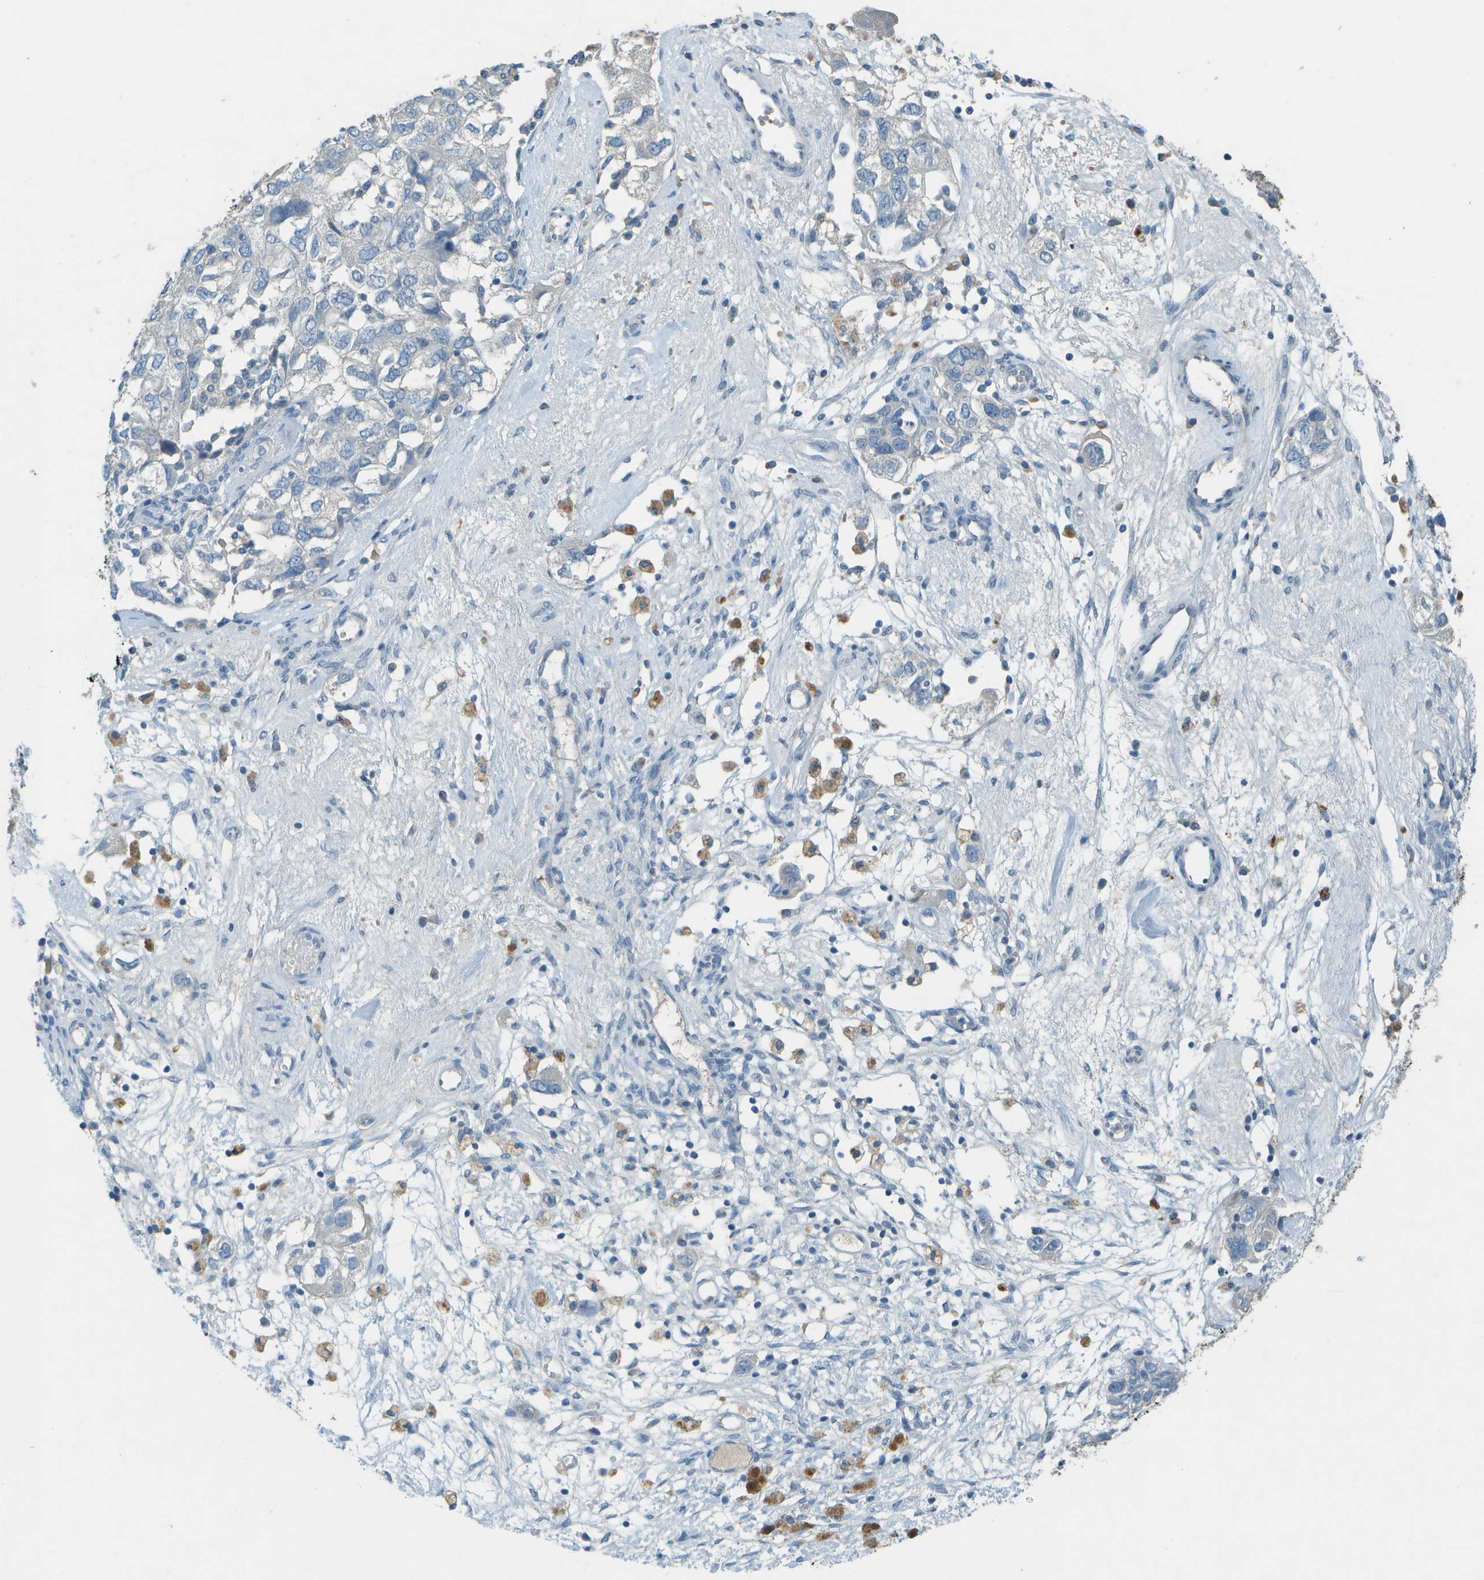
{"staining": {"intensity": "negative", "quantity": "none", "location": "none"}, "tissue": "ovarian cancer", "cell_type": "Tumor cells", "image_type": "cancer", "snomed": [{"axis": "morphology", "description": "Carcinoma, NOS"}, {"axis": "morphology", "description": "Cystadenocarcinoma, serous, NOS"}, {"axis": "topography", "description": "Ovary"}], "caption": "Immunohistochemistry (IHC) micrograph of human ovarian cancer (serous cystadenocarcinoma) stained for a protein (brown), which shows no expression in tumor cells.", "gene": "LGI2", "patient": {"sex": "female", "age": 69}}